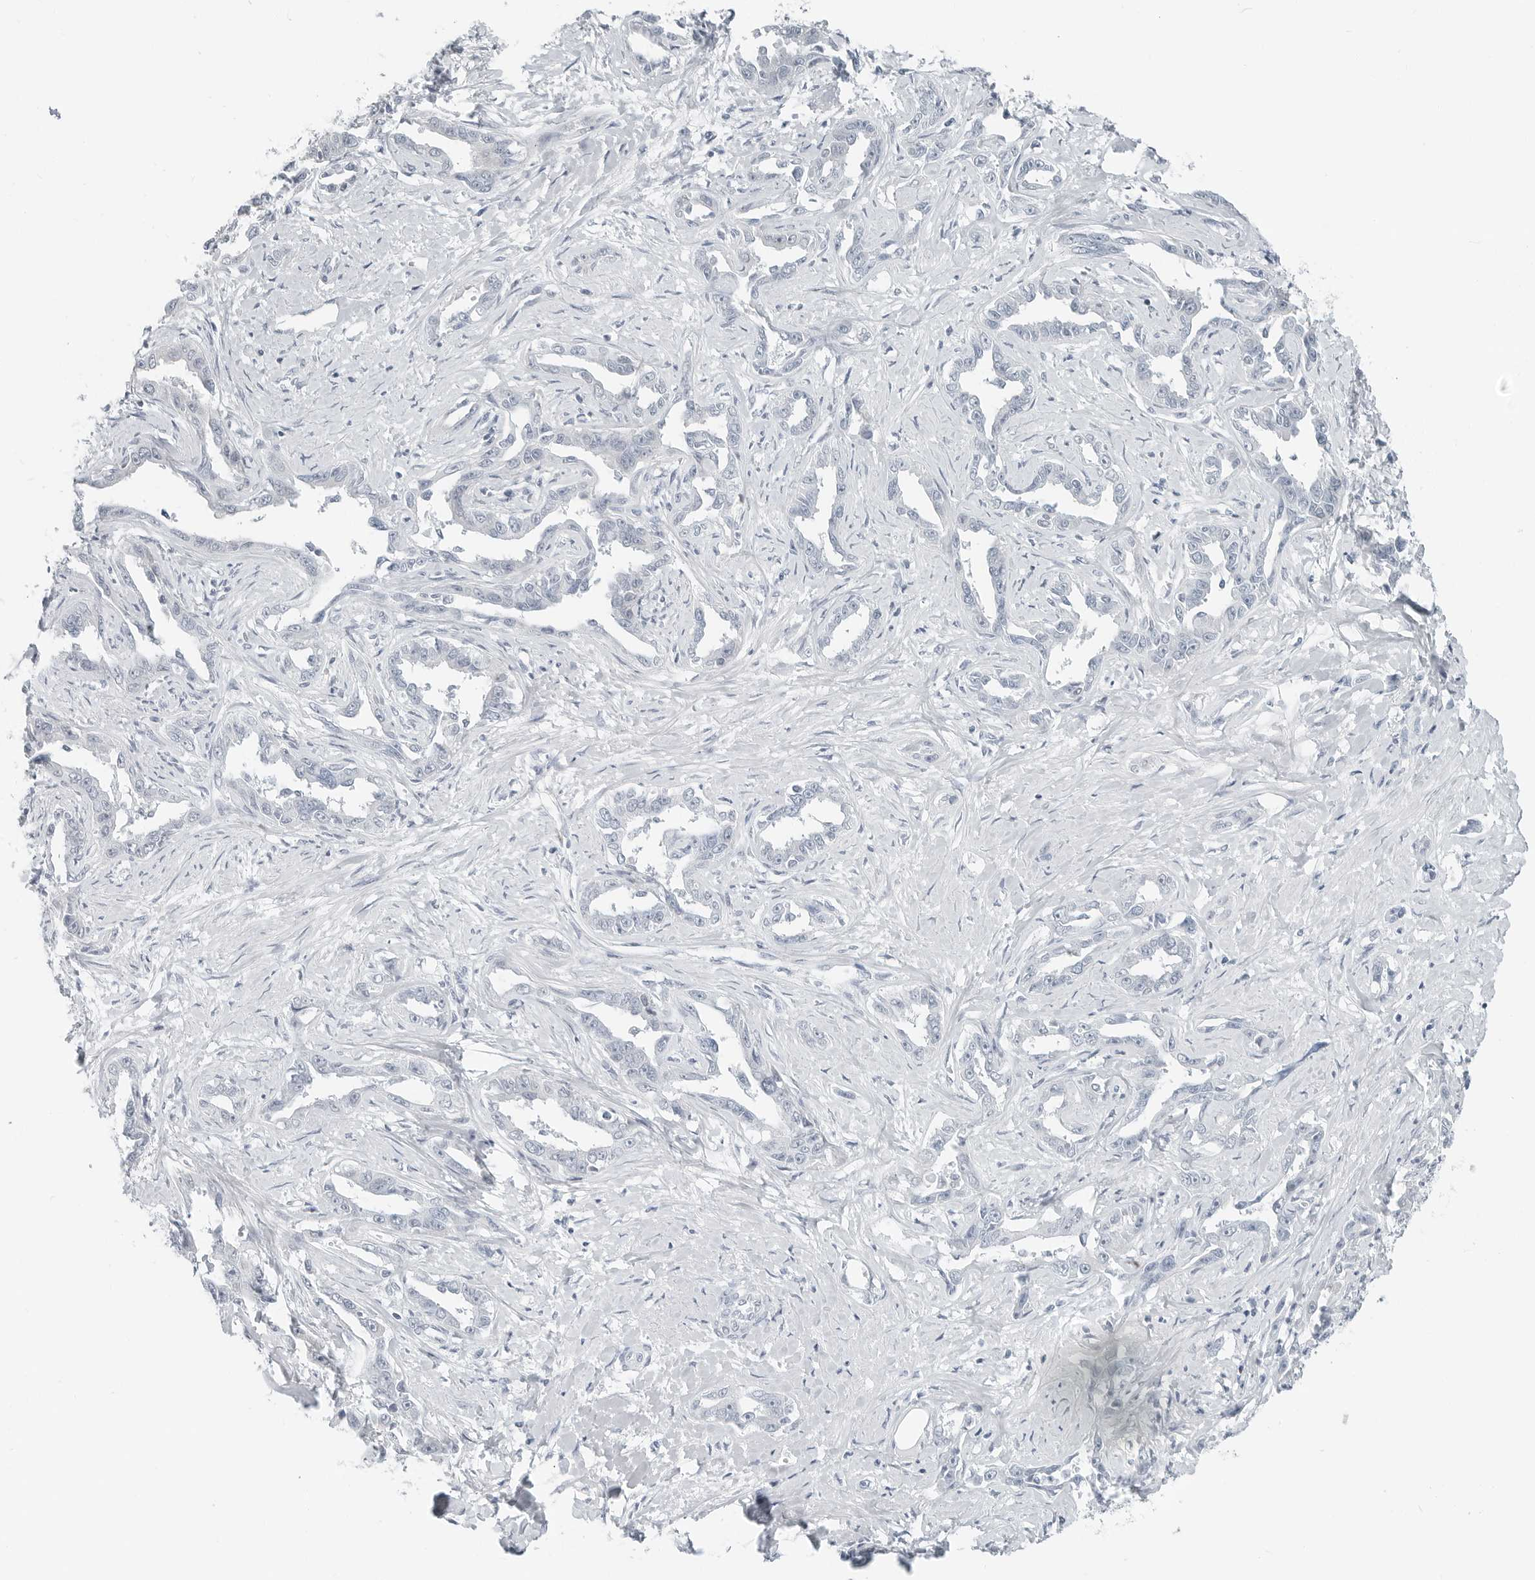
{"staining": {"intensity": "negative", "quantity": "none", "location": "none"}, "tissue": "liver cancer", "cell_type": "Tumor cells", "image_type": "cancer", "snomed": [{"axis": "morphology", "description": "Cholangiocarcinoma"}, {"axis": "topography", "description": "Liver"}], "caption": "High magnification brightfield microscopy of liver cancer (cholangiocarcinoma) stained with DAB (brown) and counterstained with hematoxylin (blue): tumor cells show no significant positivity. The staining was performed using DAB to visualize the protein expression in brown, while the nuclei were stained in blue with hematoxylin (Magnification: 20x).", "gene": "XIRP1", "patient": {"sex": "male", "age": 59}}